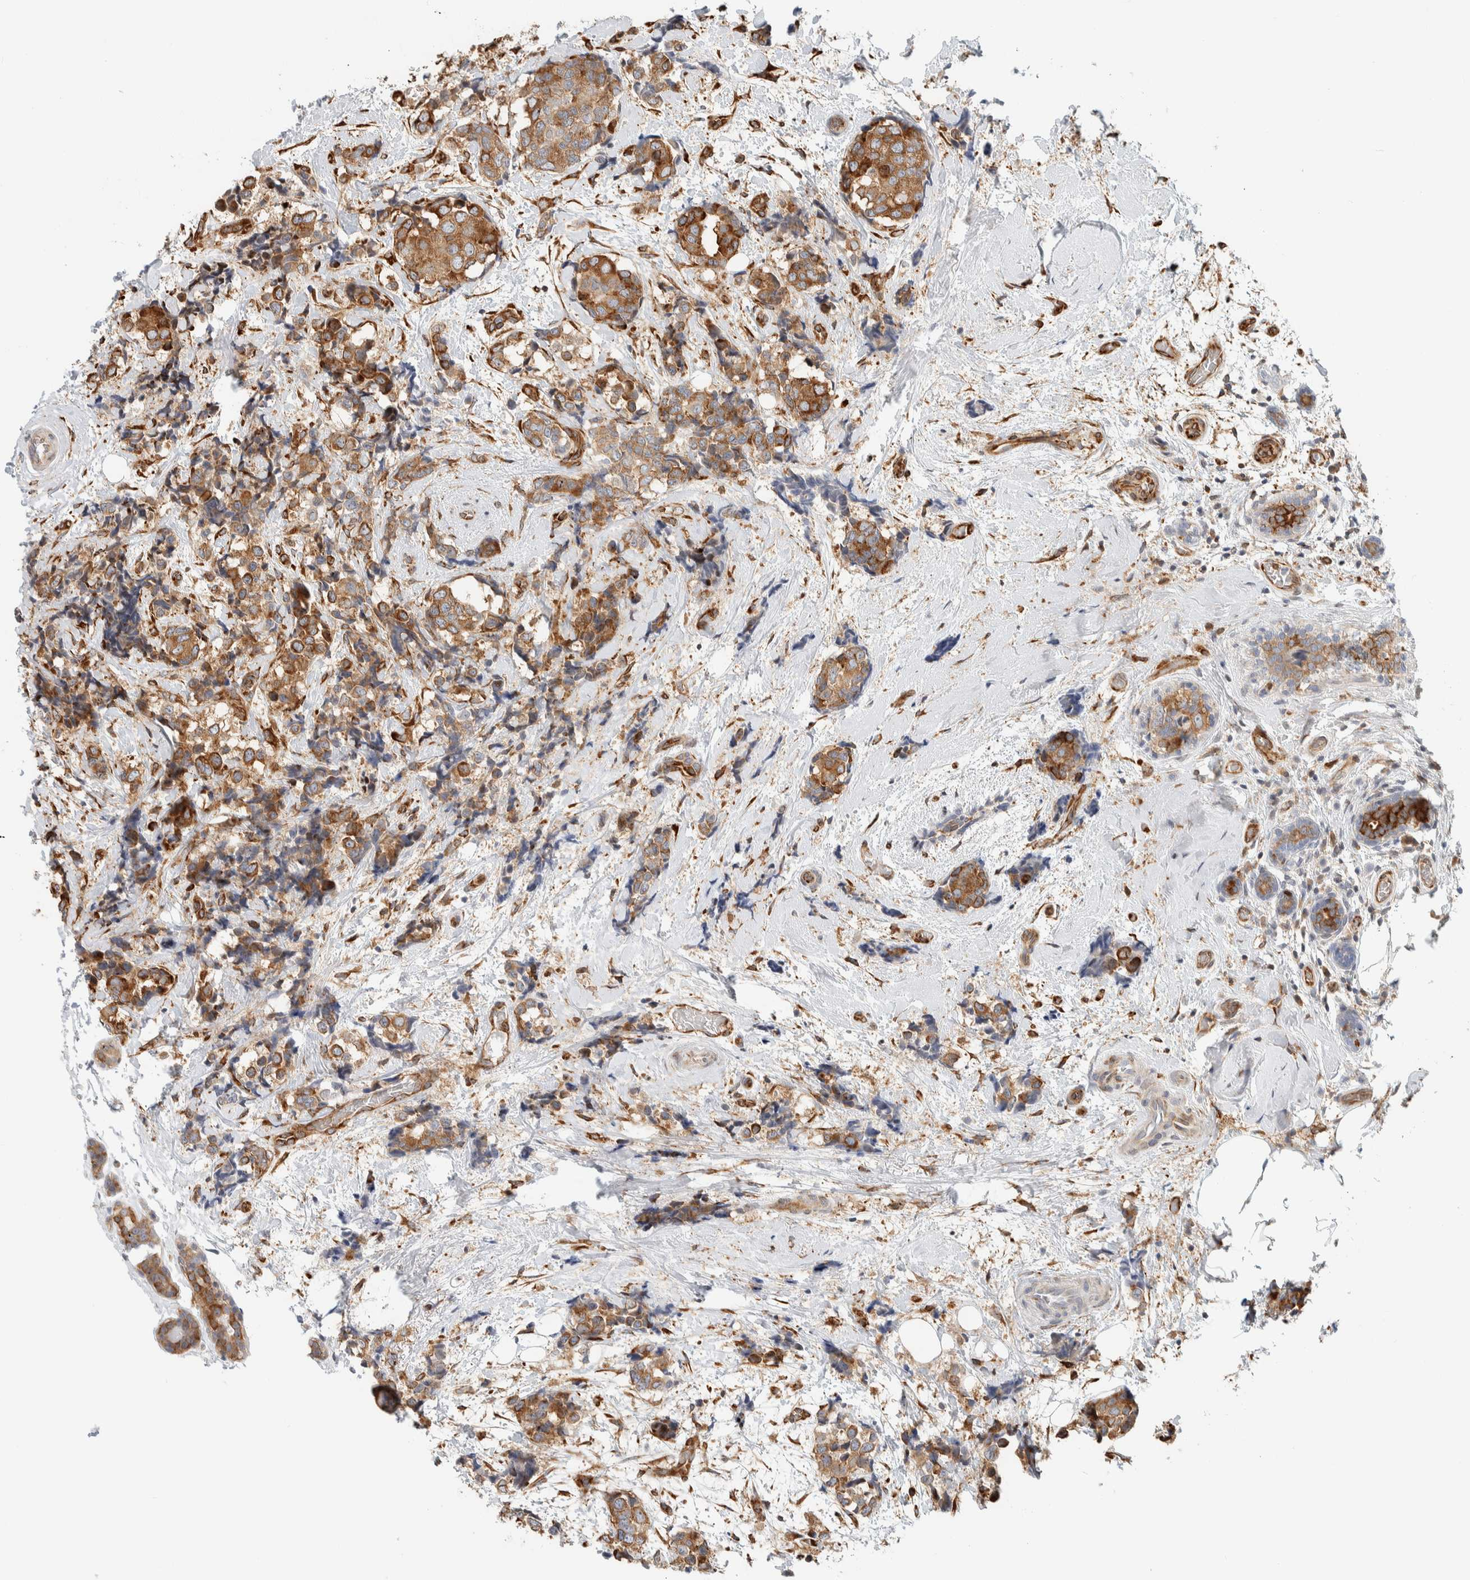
{"staining": {"intensity": "moderate", "quantity": ">75%", "location": "cytoplasmic/membranous"}, "tissue": "breast cancer", "cell_type": "Tumor cells", "image_type": "cancer", "snomed": [{"axis": "morphology", "description": "Normal tissue, NOS"}, {"axis": "morphology", "description": "Duct carcinoma"}, {"axis": "topography", "description": "Breast"}], "caption": "Human breast cancer stained with a protein marker displays moderate staining in tumor cells.", "gene": "LLGL2", "patient": {"sex": "female", "age": 43}}